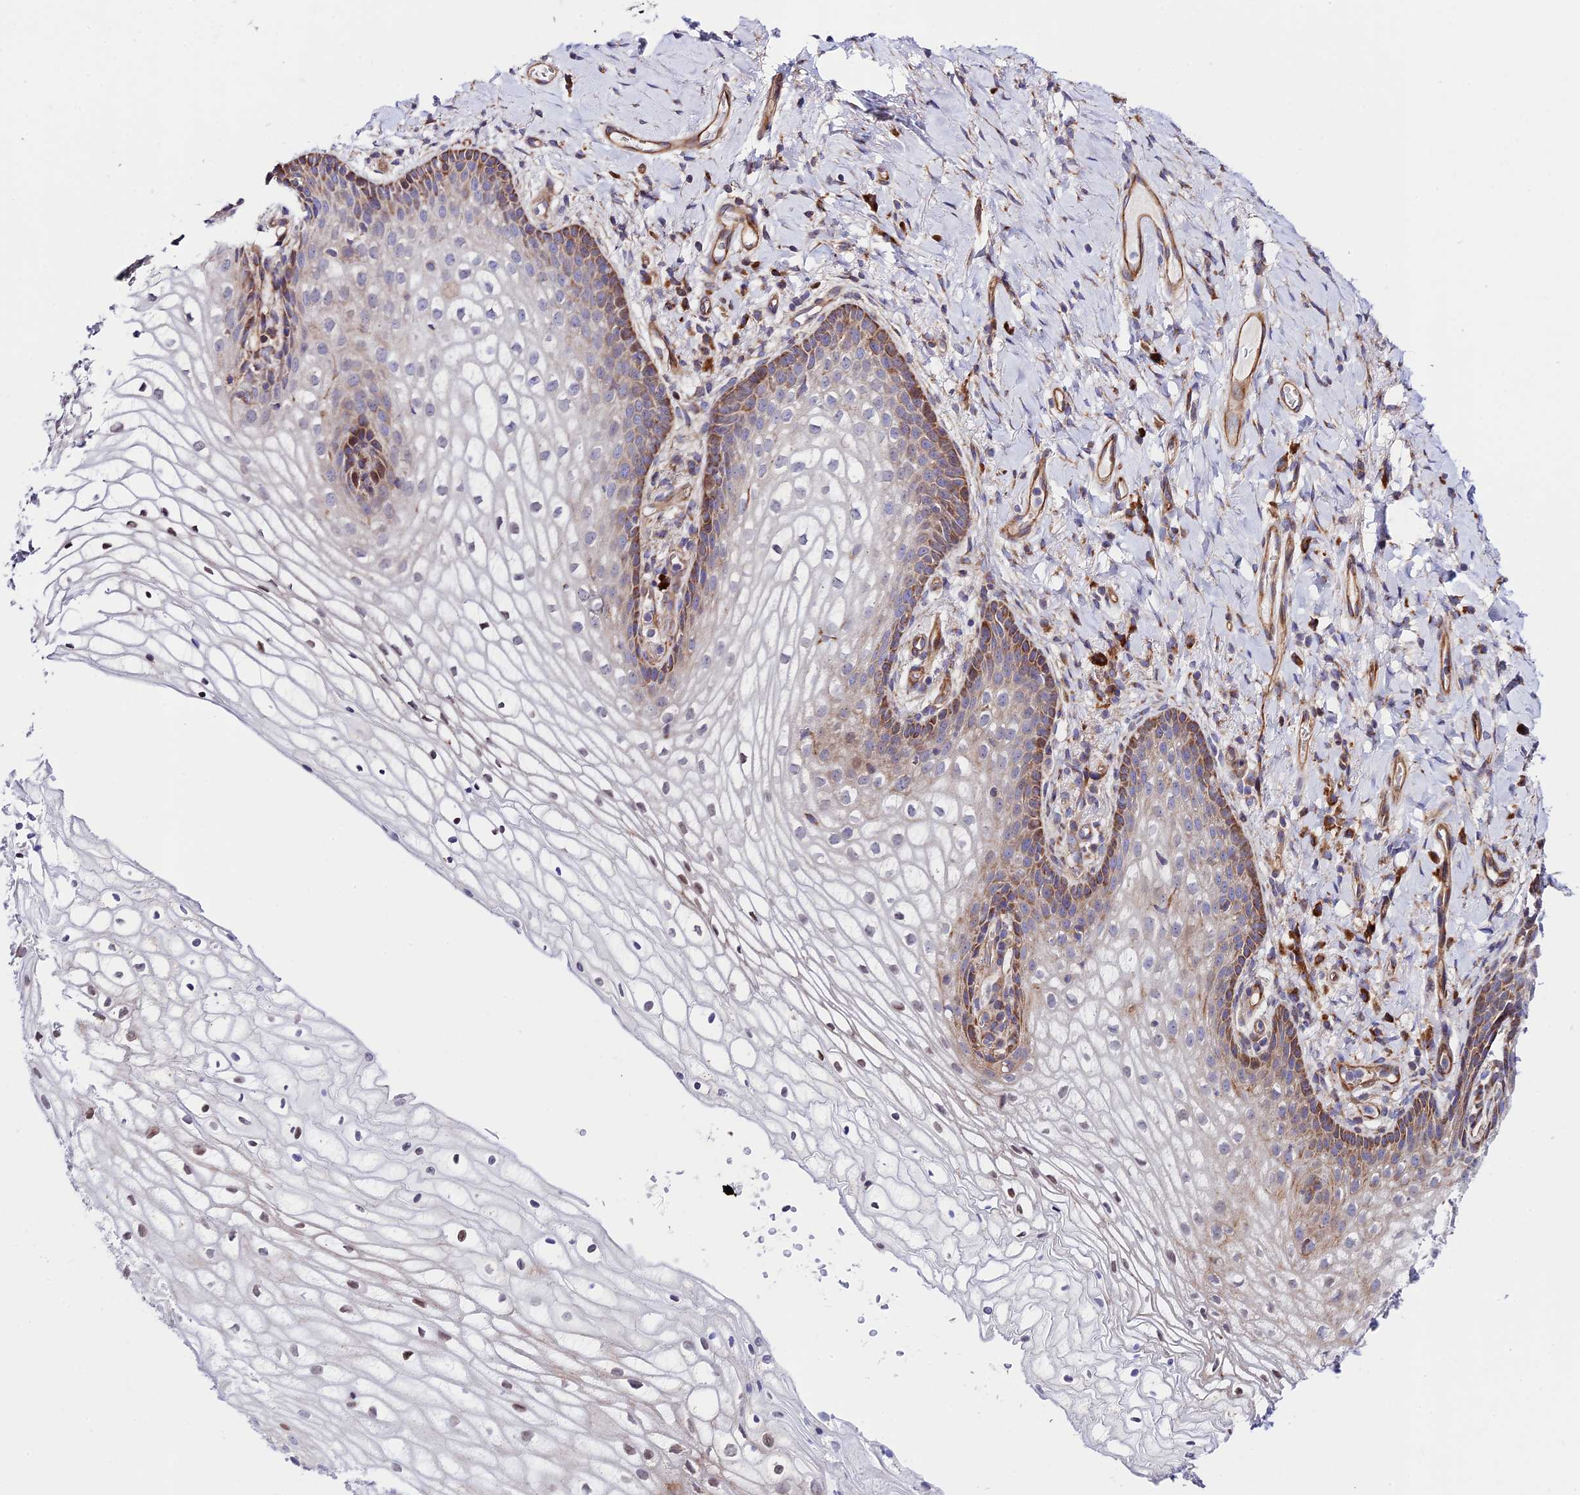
{"staining": {"intensity": "moderate", "quantity": "25%-75%", "location": "cytoplasmic/membranous"}, "tissue": "vagina", "cell_type": "Squamous epithelial cells", "image_type": "normal", "snomed": [{"axis": "morphology", "description": "Normal tissue, NOS"}, {"axis": "topography", "description": "Vagina"}], "caption": "DAB (3,3'-diaminobenzidine) immunohistochemical staining of normal vagina demonstrates moderate cytoplasmic/membranous protein positivity in about 25%-75% of squamous epithelial cells. (DAB IHC with brightfield microscopy, high magnification).", "gene": "VPS13C", "patient": {"sex": "female", "age": 60}}